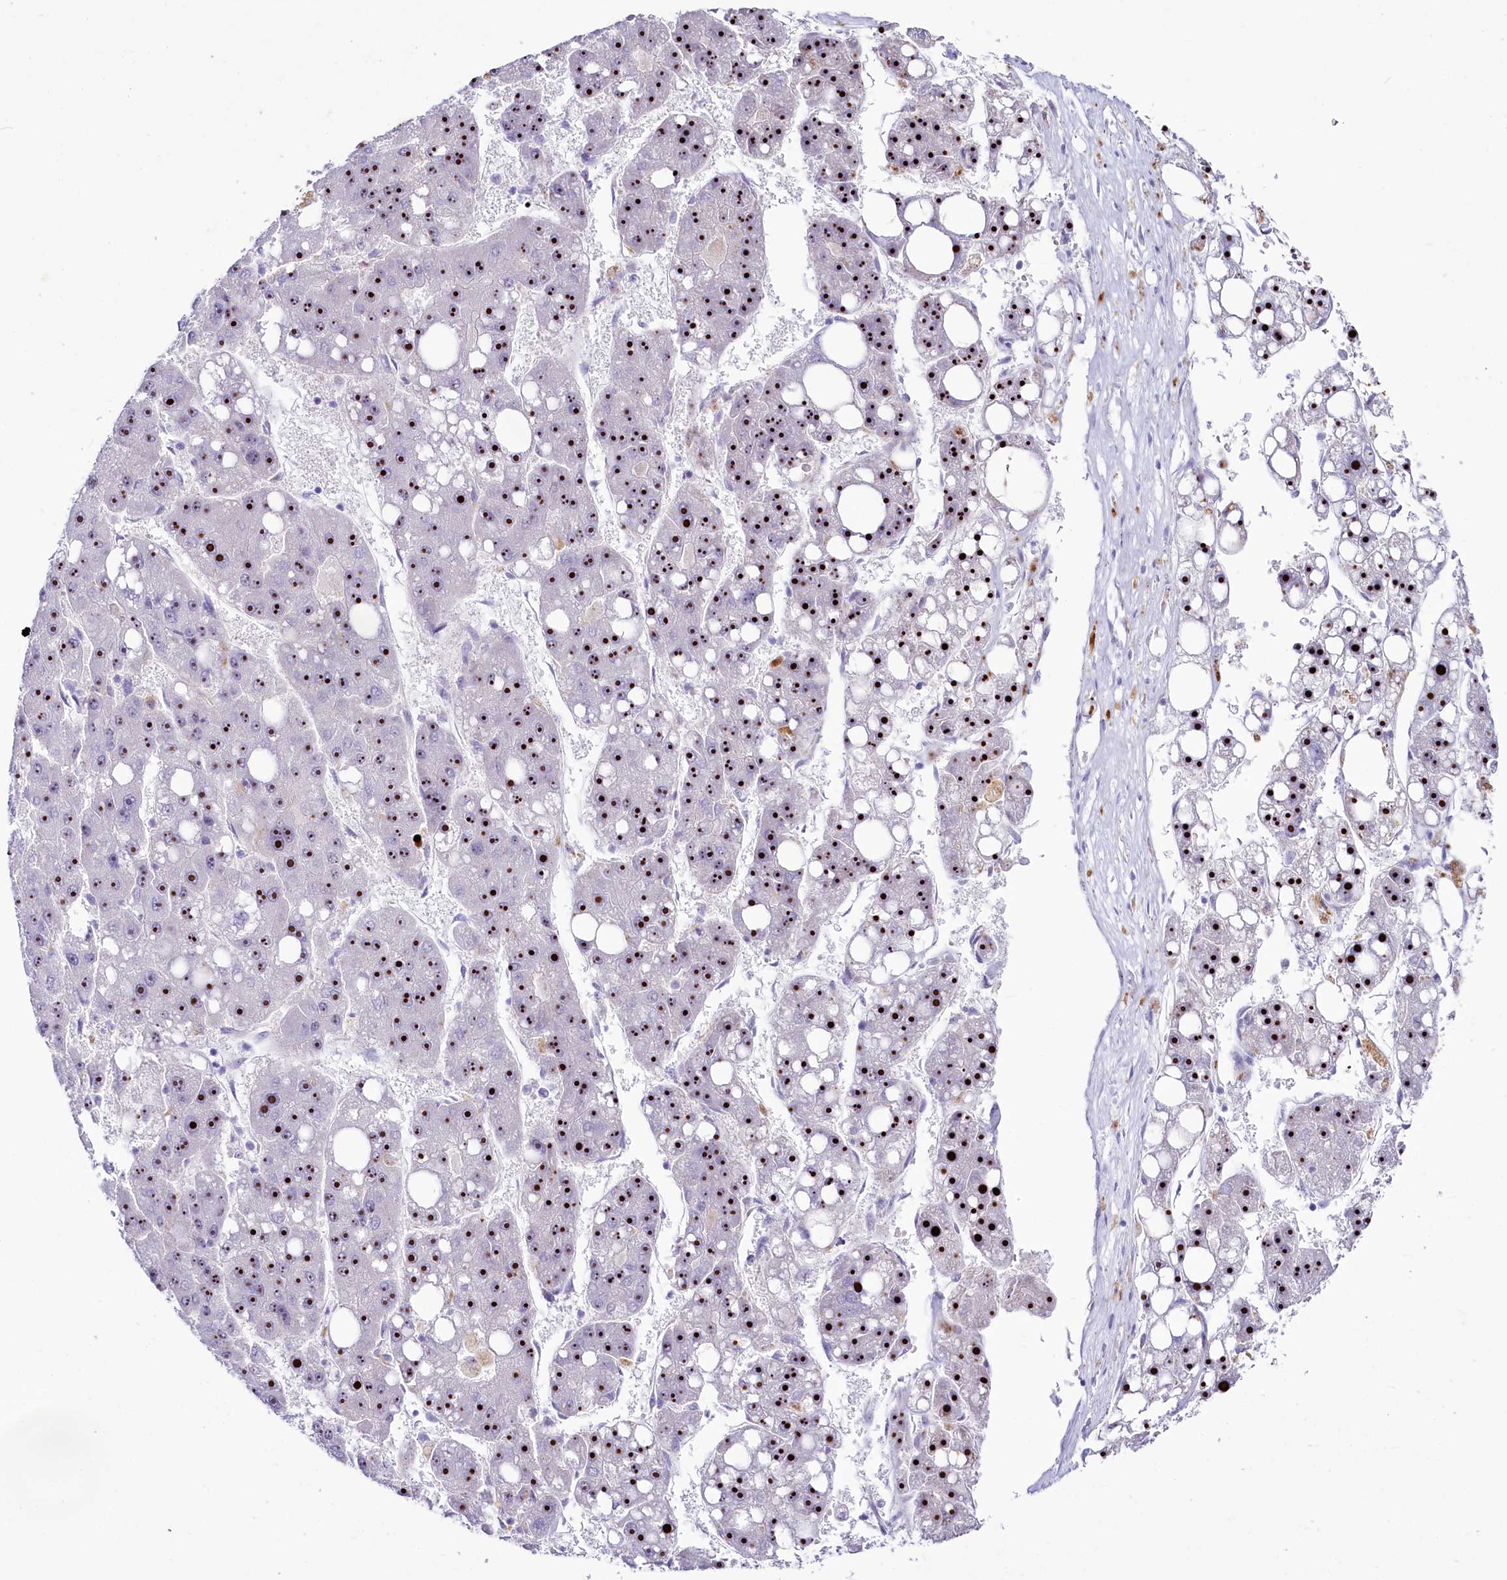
{"staining": {"intensity": "strong", "quantity": ">75%", "location": "nuclear"}, "tissue": "liver cancer", "cell_type": "Tumor cells", "image_type": "cancer", "snomed": [{"axis": "morphology", "description": "Carcinoma, Hepatocellular, NOS"}, {"axis": "topography", "description": "Liver"}], "caption": "Human liver cancer stained with a protein marker exhibits strong staining in tumor cells.", "gene": "SH3TC2", "patient": {"sex": "female", "age": 61}}